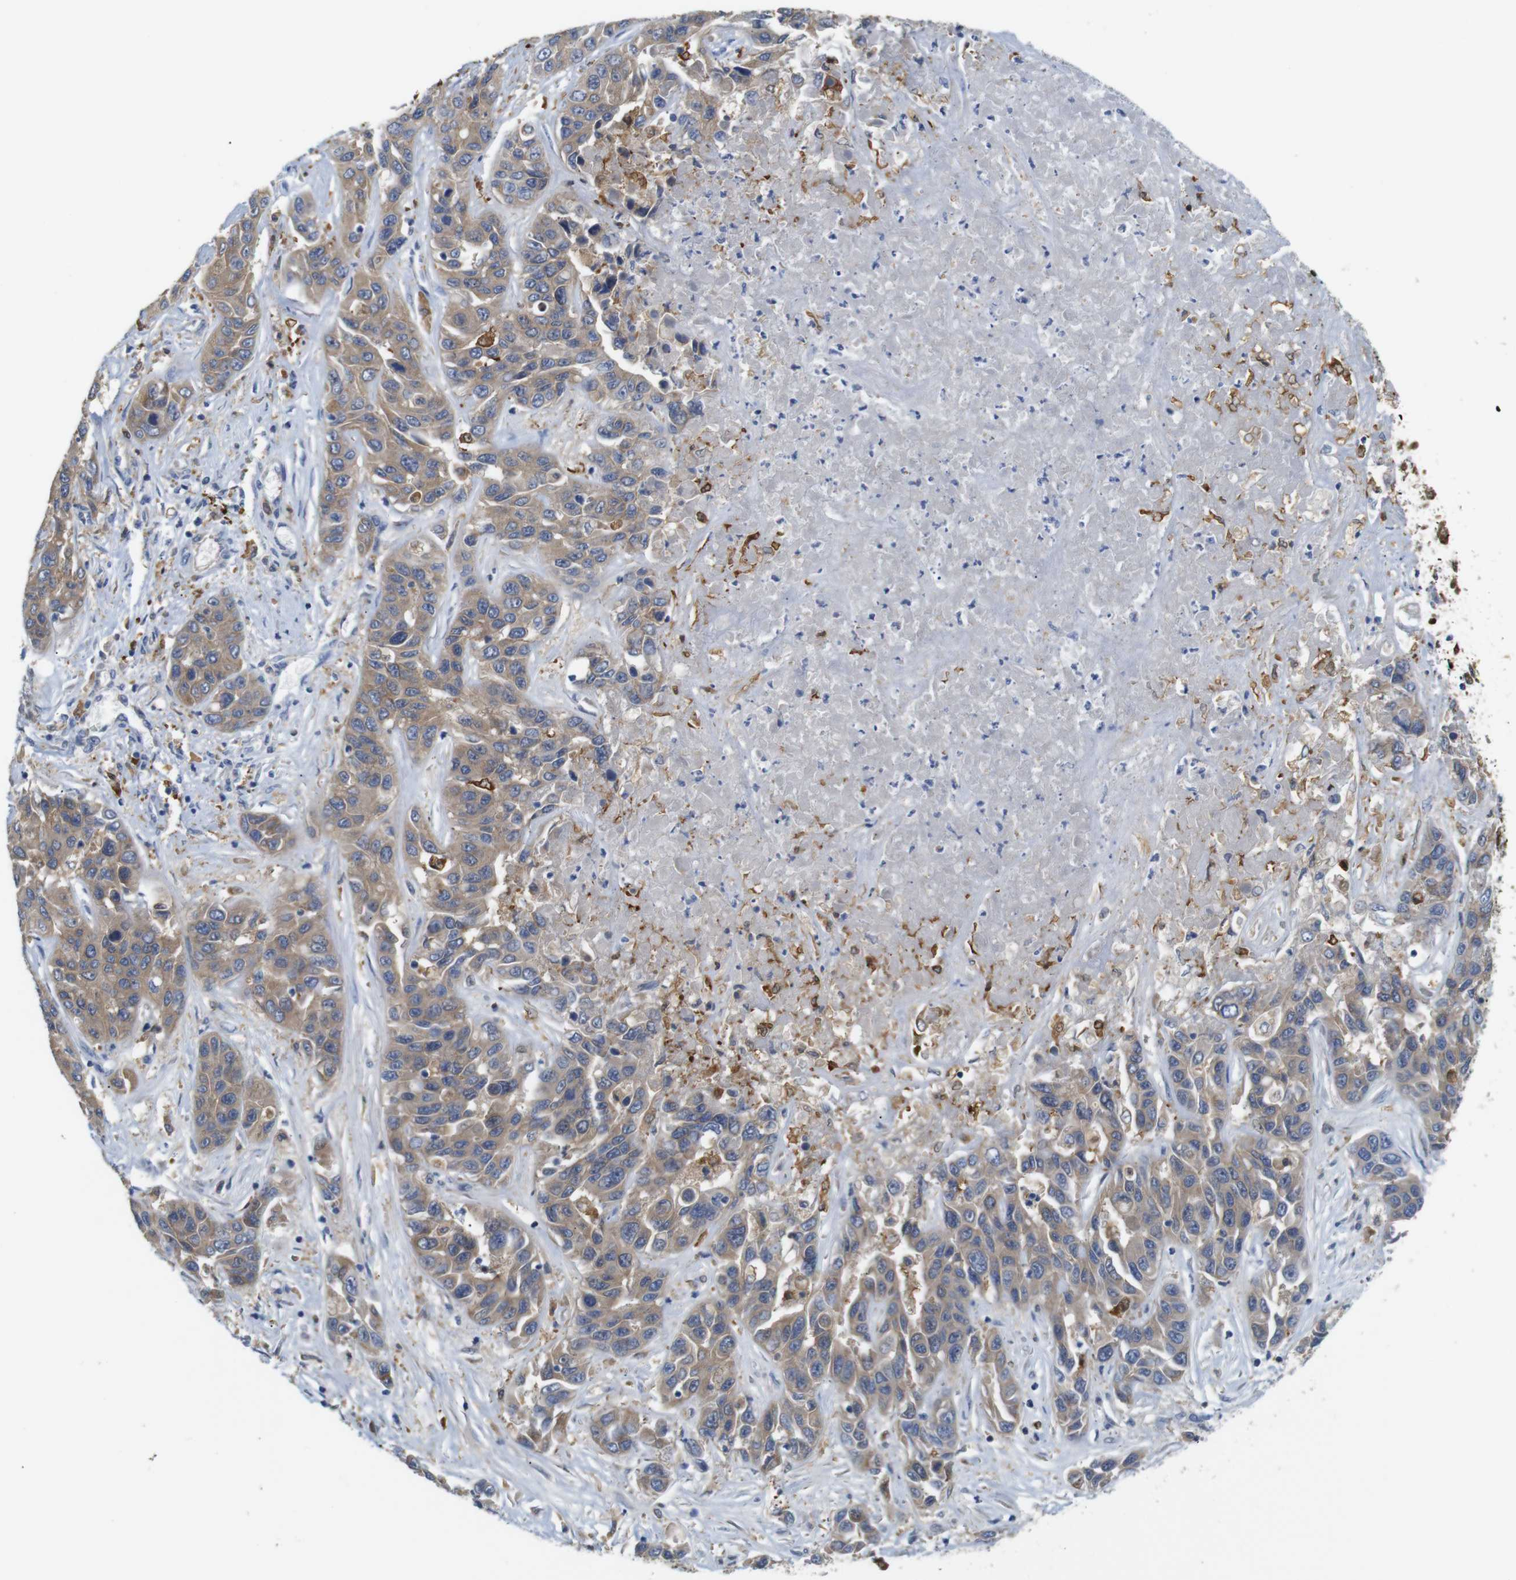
{"staining": {"intensity": "weak", "quantity": ">75%", "location": "cytoplasmic/membranous"}, "tissue": "liver cancer", "cell_type": "Tumor cells", "image_type": "cancer", "snomed": [{"axis": "morphology", "description": "Cholangiocarcinoma"}, {"axis": "topography", "description": "Liver"}], "caption": "Tumor cells demonstrate weak cytoplasmic/membranous staining in approximately >75% of cells in liver cancer (cholangiocarcinoma). Nuclei are stained in blue.", "gene": "NEBL", "patient": {"sex": "female", "age": 52}}